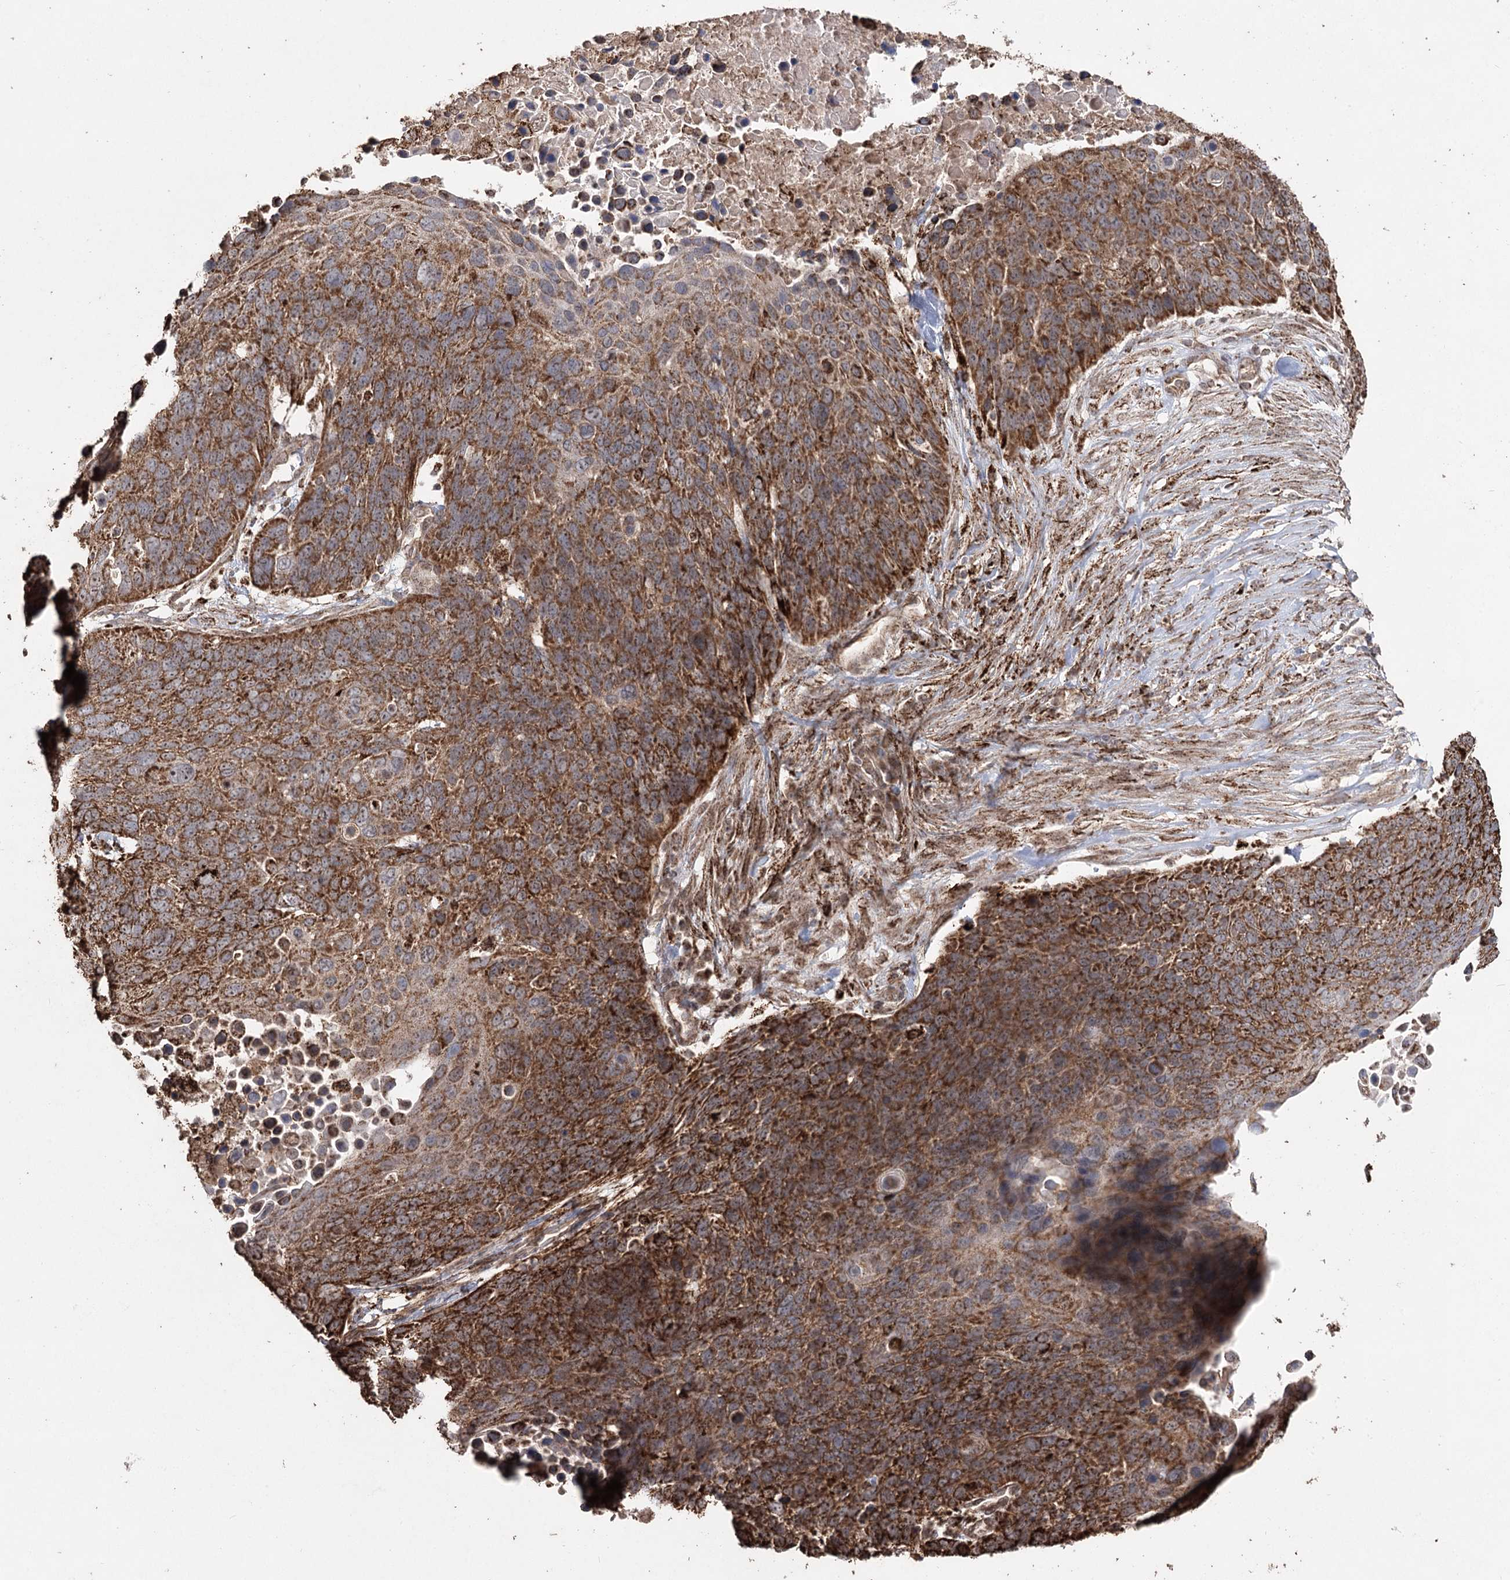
{"staining": {"intensity": "moderate", "quantity": ">75%", "location": "cytoplasmic/membranous"}, "tissue": "lung cancer", "cell_type": "Tumor cells", "image_type": "cancer", "snomed": [{"axis": "morphology", "description": "Normal tissue, NOS"}, {"axis": "morphology", "description": "Squamous cell carcinoma, NOS"}, {"axis": "topography", "description": "Lymph node"}, {"axis": "topography", "description": "Lung"}], "caption": "Lung cancer (squamous cell carcinoma) stained for a protein demonstrates moderate cytoplasmic/membranous positivity in tumor cells.", "gene": "SLF2", "patient": {"sex": "male", "age": 66}}